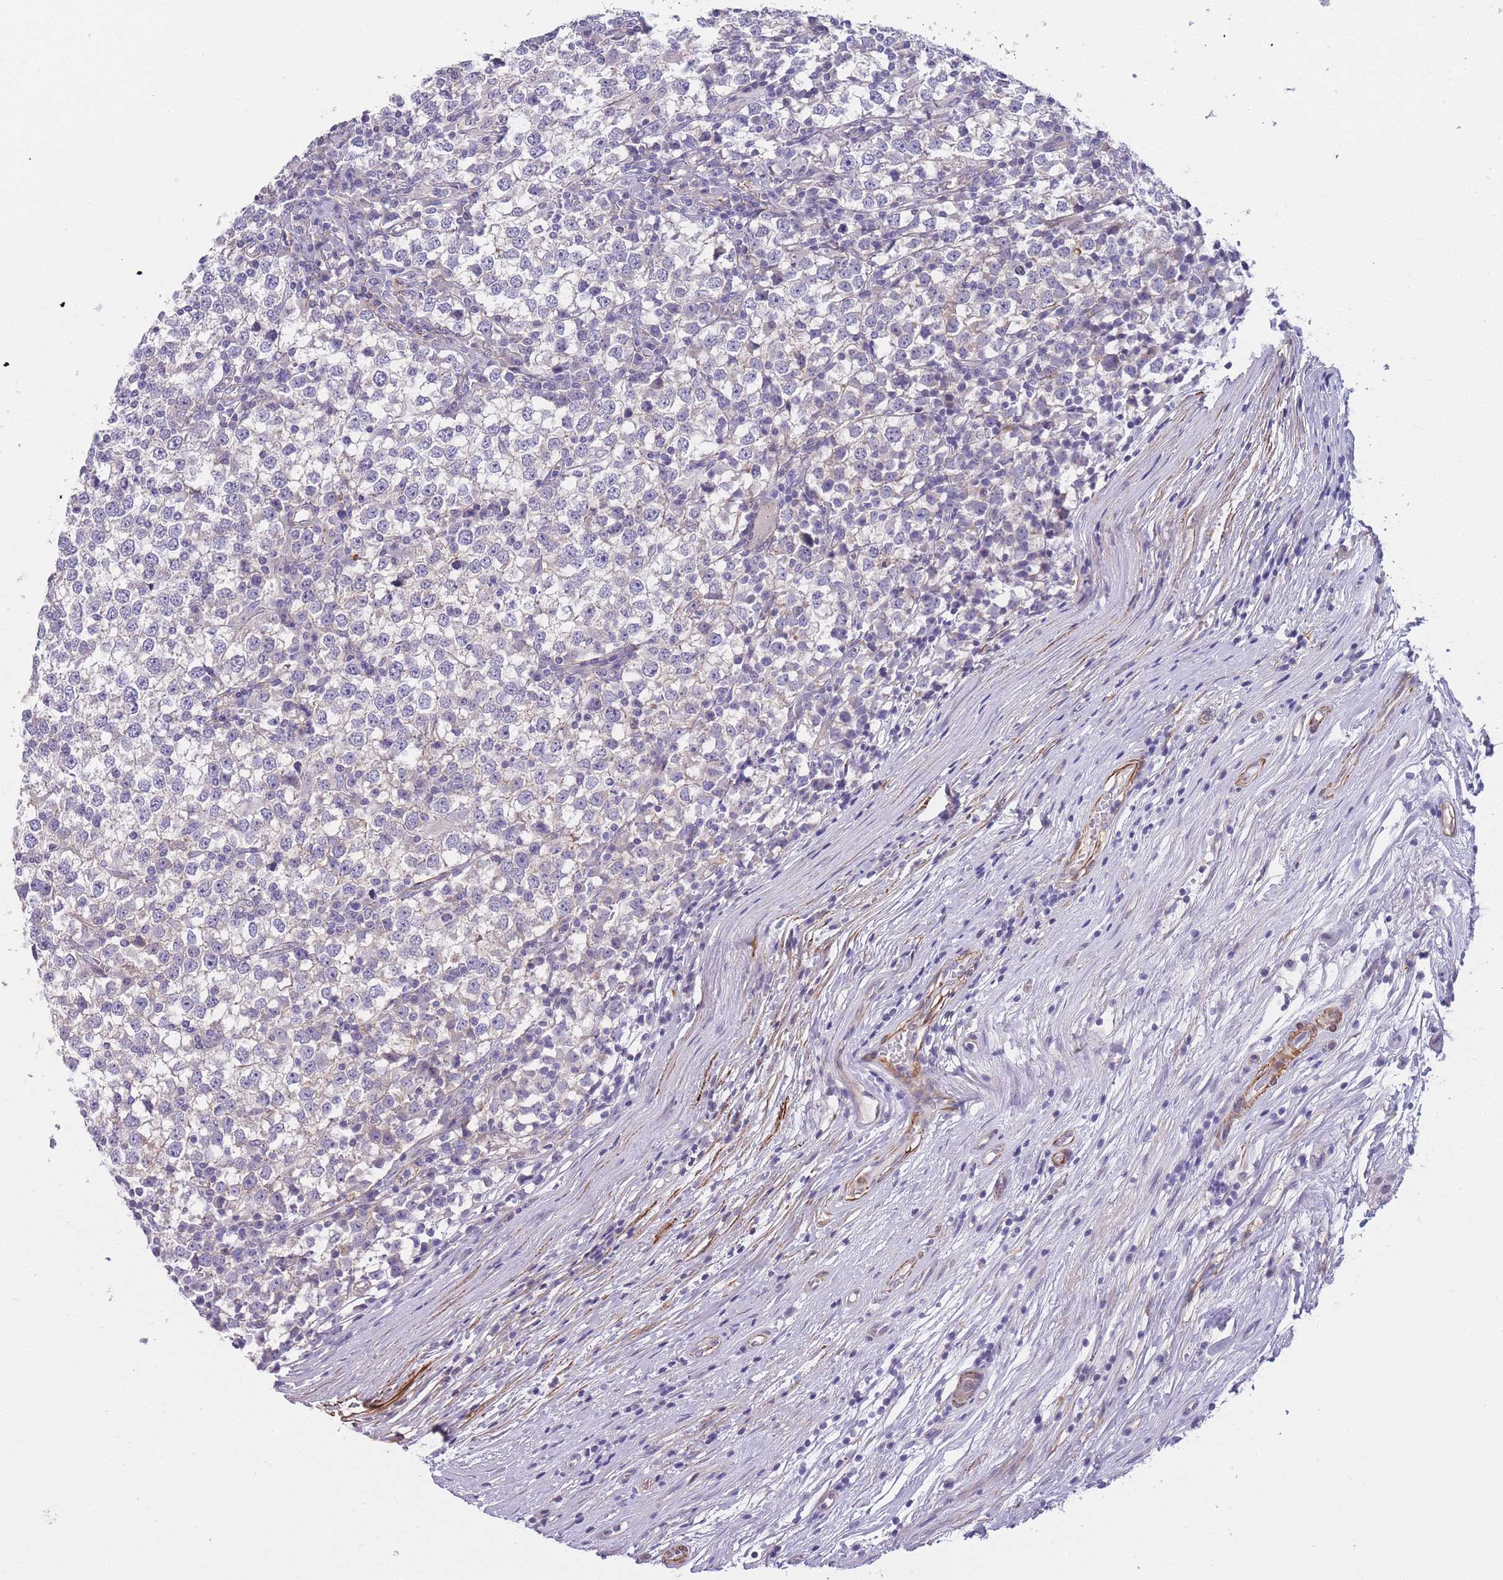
{"staining": {"intensity": "negative", "quantity": "none", "location": "none"}, "tissue": "testis cancer", "cell_type": "Tumor cells", "image_type": "cancer", "snomed": [{"axis": "morphology", "description": "Seminoma, NOS"}, {"axis": "topography", "description": "Testis"}], "caption": "A micrograph of human testis cancer (seminoma) is negative for staining in tumor cells.", "gene": "FAM124A", "patient": {"sex": "male", "age": 65}}